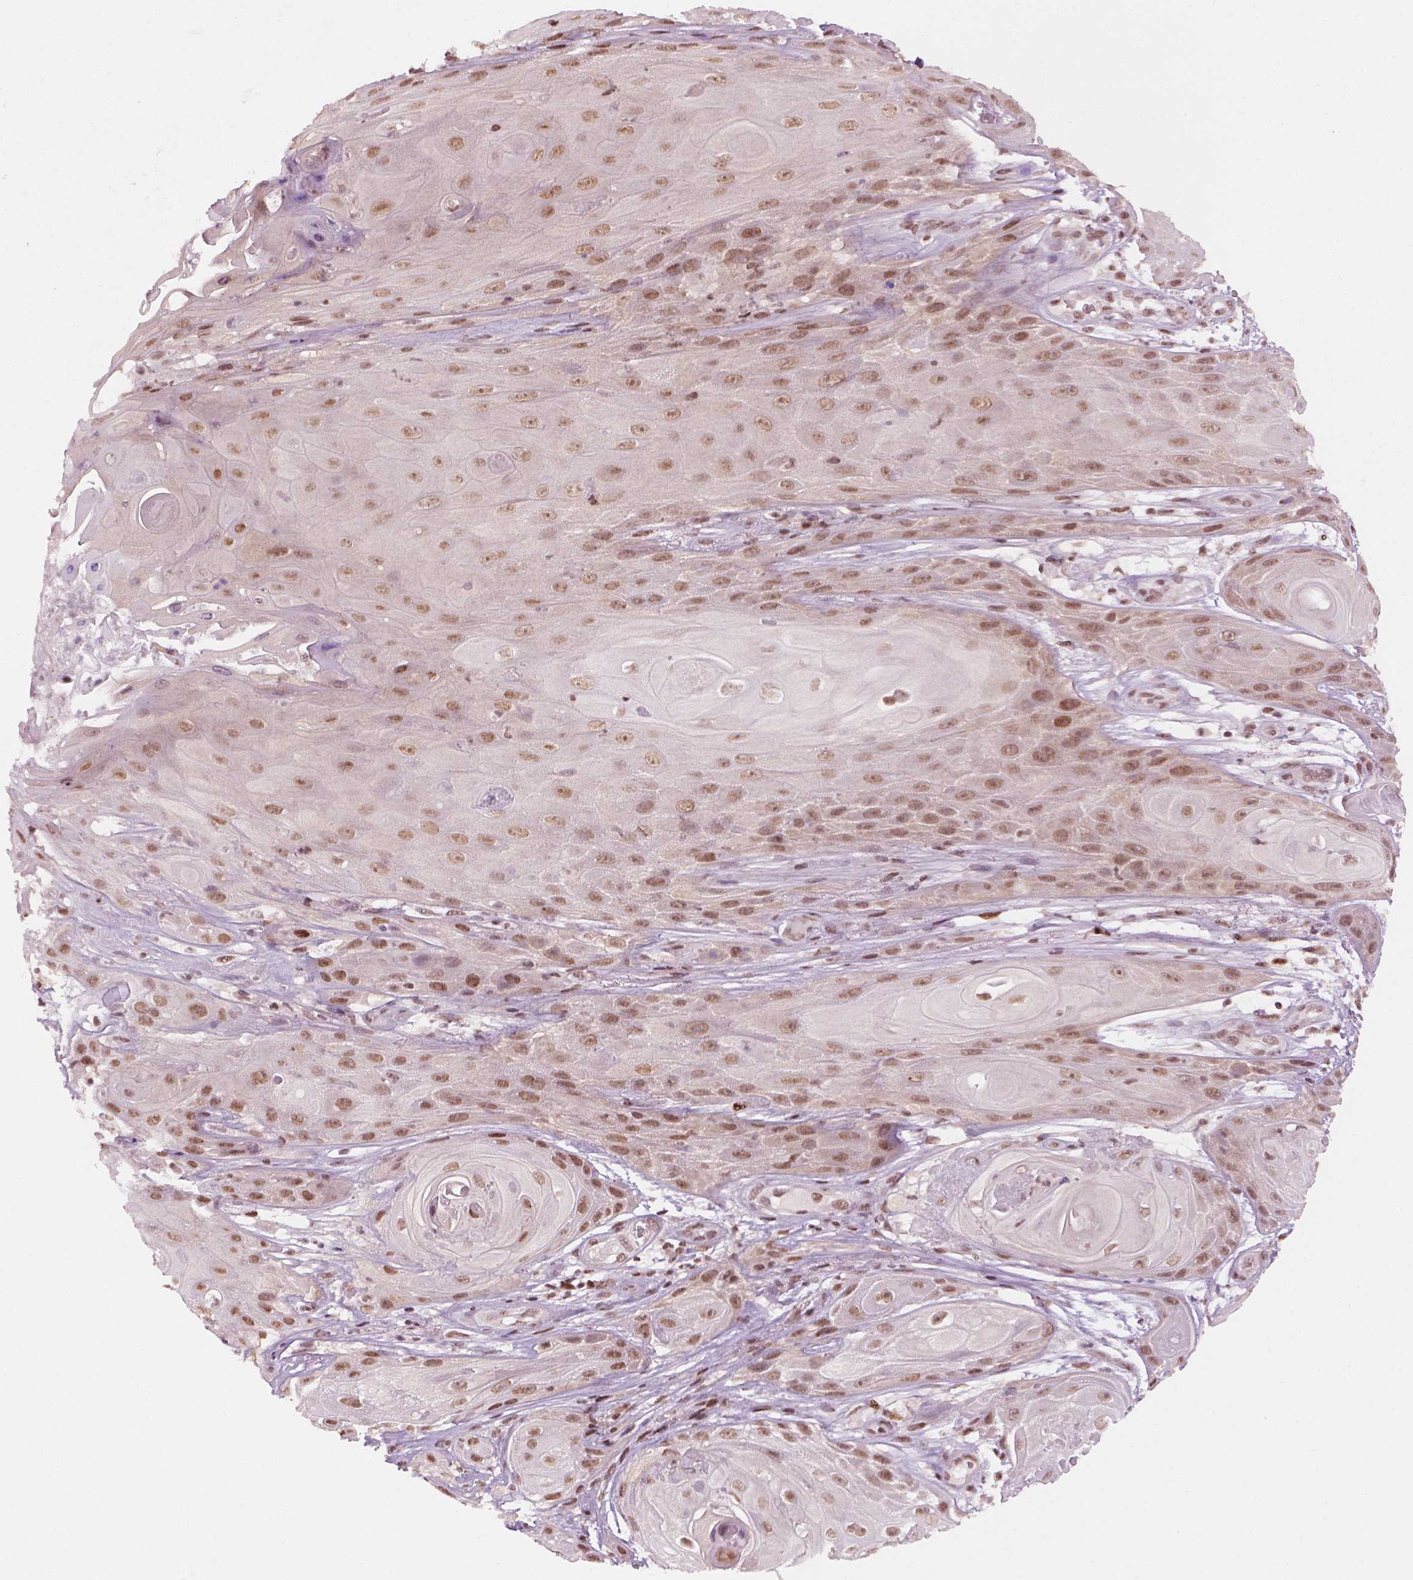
{"staining": {"intensity": "weak", "quantity": ">75%", "location": "nuclear"}, "tissue": "skin cancer", "cell_type": "Tumor cells", "image_type": "cancer", "snomed": [{"axis": "morphology", "description": "Squamous cell carcinoma, NOS"}, {"axis": "topography", "description": "Skin"}], "caption": "Immunohistochemical staining of human squamous cell carcinoma (skin) reveals low levels of weak nuclear expression in approximately >75% of tumor cells.", "gene": "GOT1", "patient": {"sex": "male", "age": 62}}